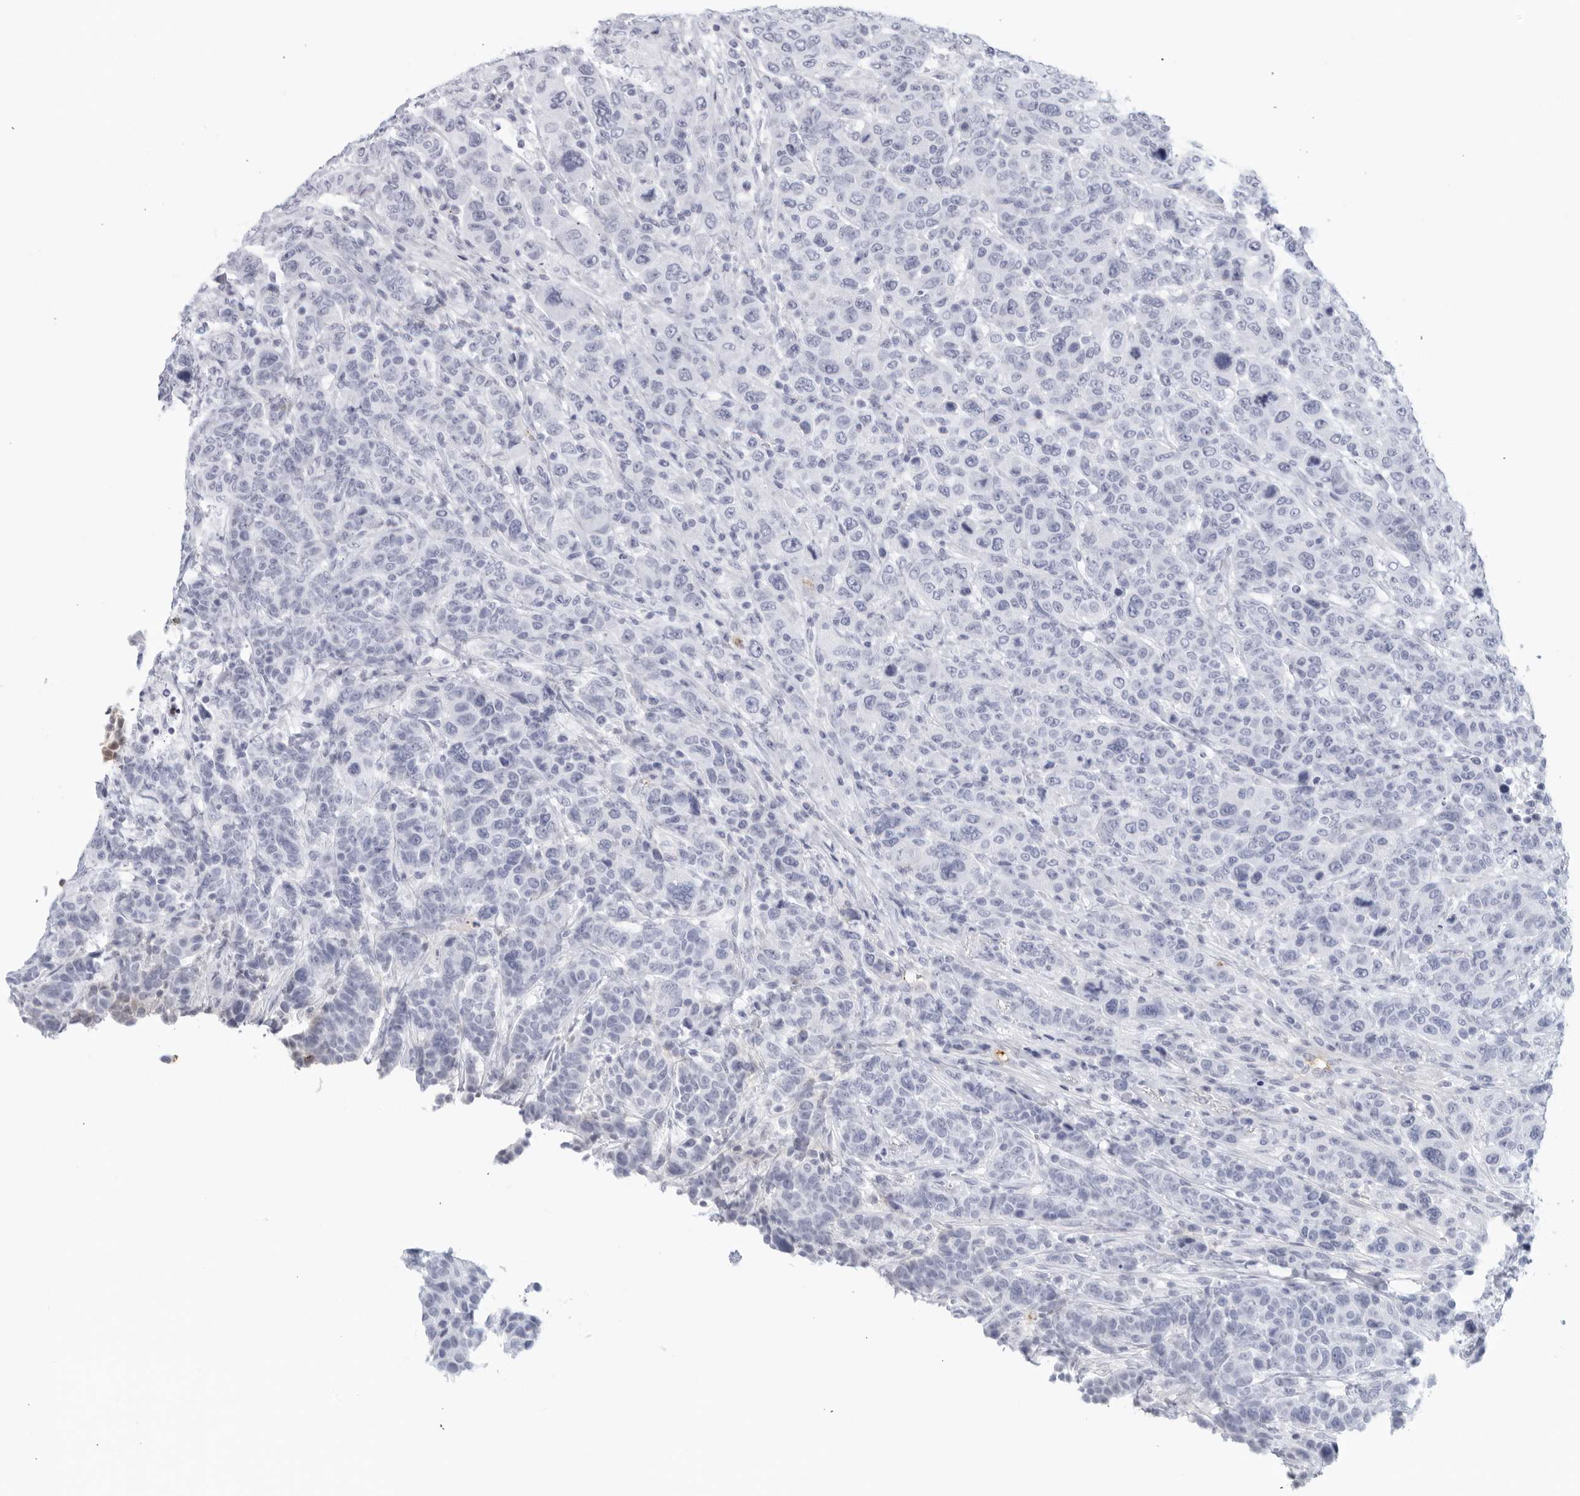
{"staining": {"intensity": "negative", "quantity": "none", "location": "none"}, "tissue": "breast cancer", "cell_type": "Tumor cells", "image_type": "cancer", "snomed": [{"axis": "morphology", "description": "Duct carcinoma"}, {"axis": "topography", "description": "Breast"}], "caption": "Human intraductal carcinoma (breast) stained for a protein using IHC reveals no staining in tumor cells.", "gene": "FGG", "patient": {"sex": "female", "age": 37}}